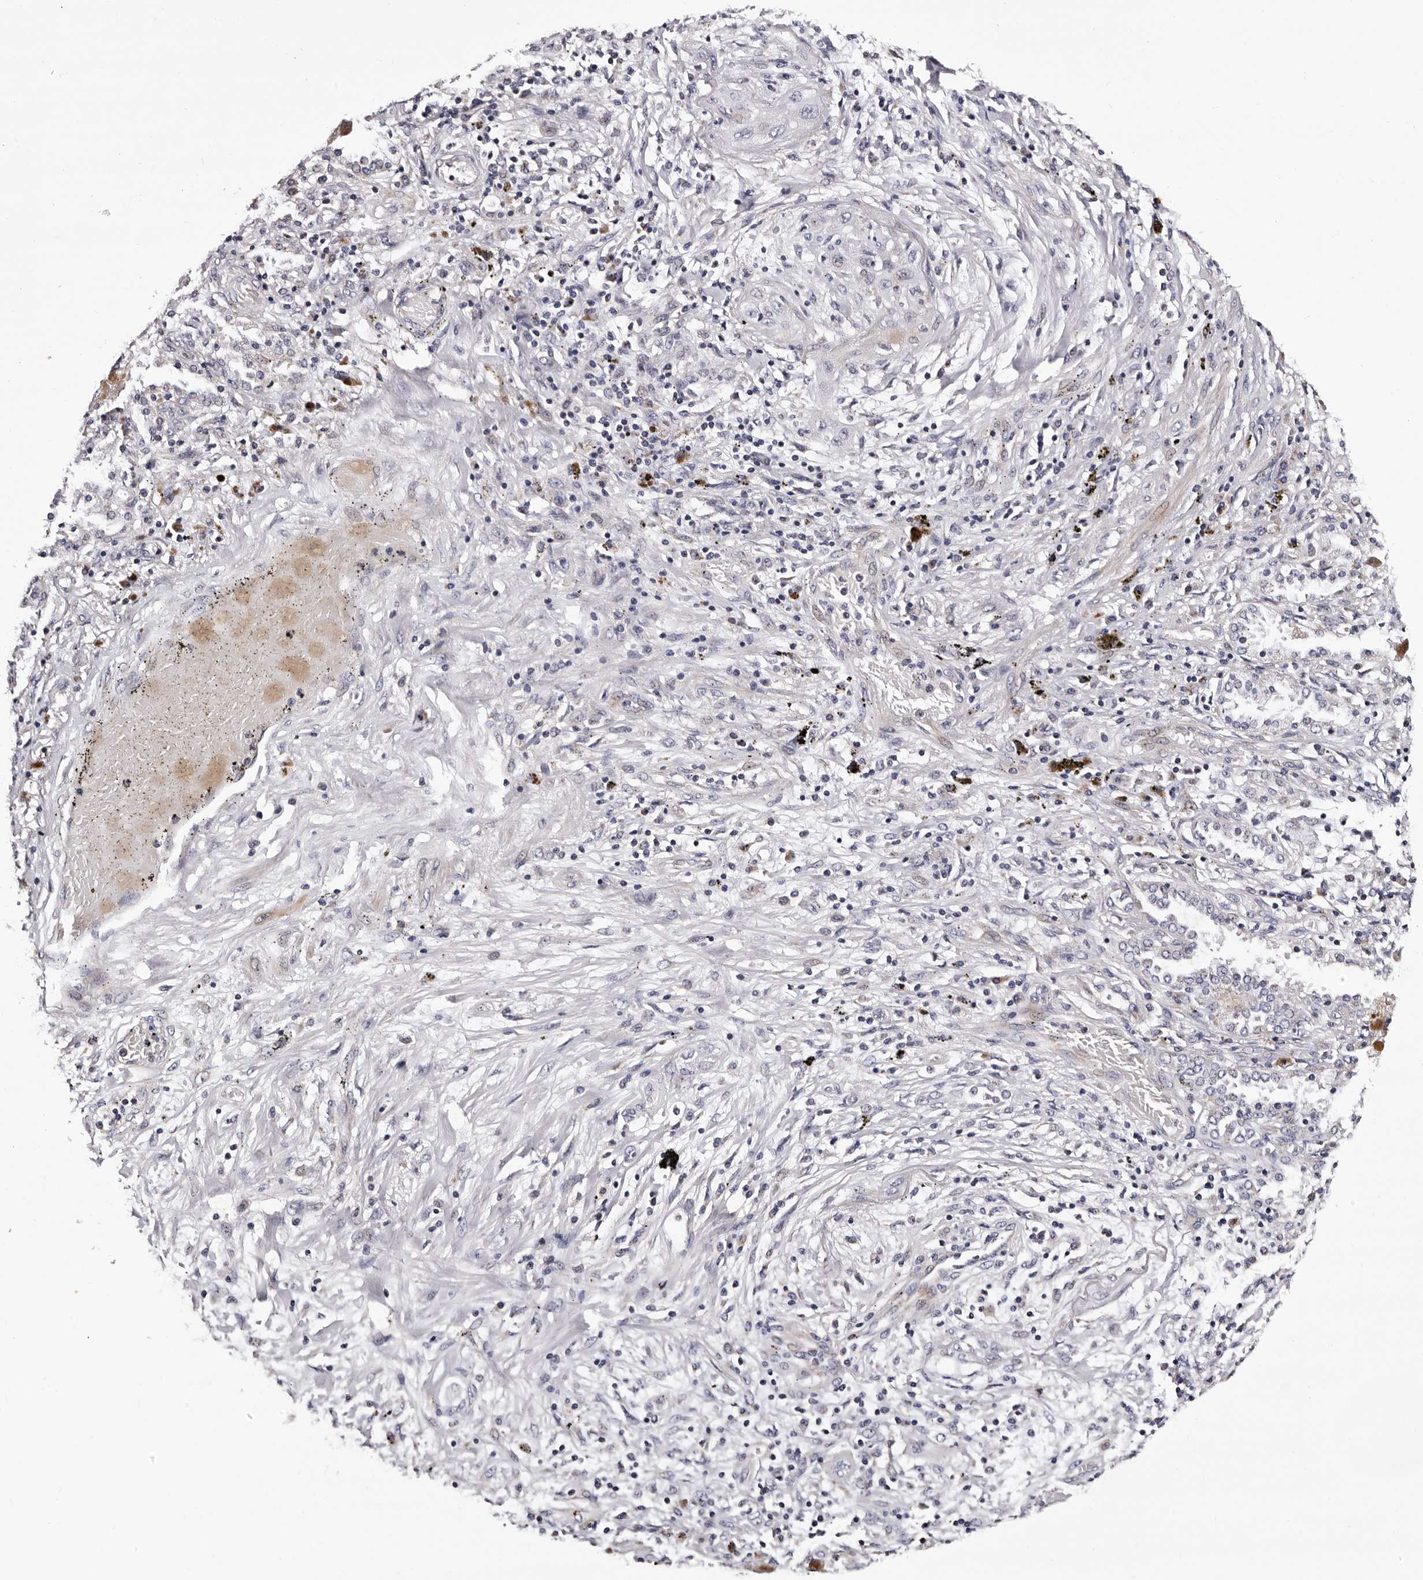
{"staining": {"intensity": "negative", "quantity": "none", "location": "none"}, "tissue": "lung cancer", "cell_type": "Tumor cells", "image_type": "cancer", "snomed": [{"axis": "morphology", "description": "Squamous cell carcinoma, NOS"}, {"axis": "topography", "description": "Lung"}], "caption": "A photomicrograph of lung cancer stained for a protein demonstrates no brown staining in tumor cells. (Brightfield microscopy of DAB (3,3'-diaminobenzidine) immunohistochemistry at high magnification).", "gene": "TAF4B", "patient": {"sex": "female", "age": 47}}